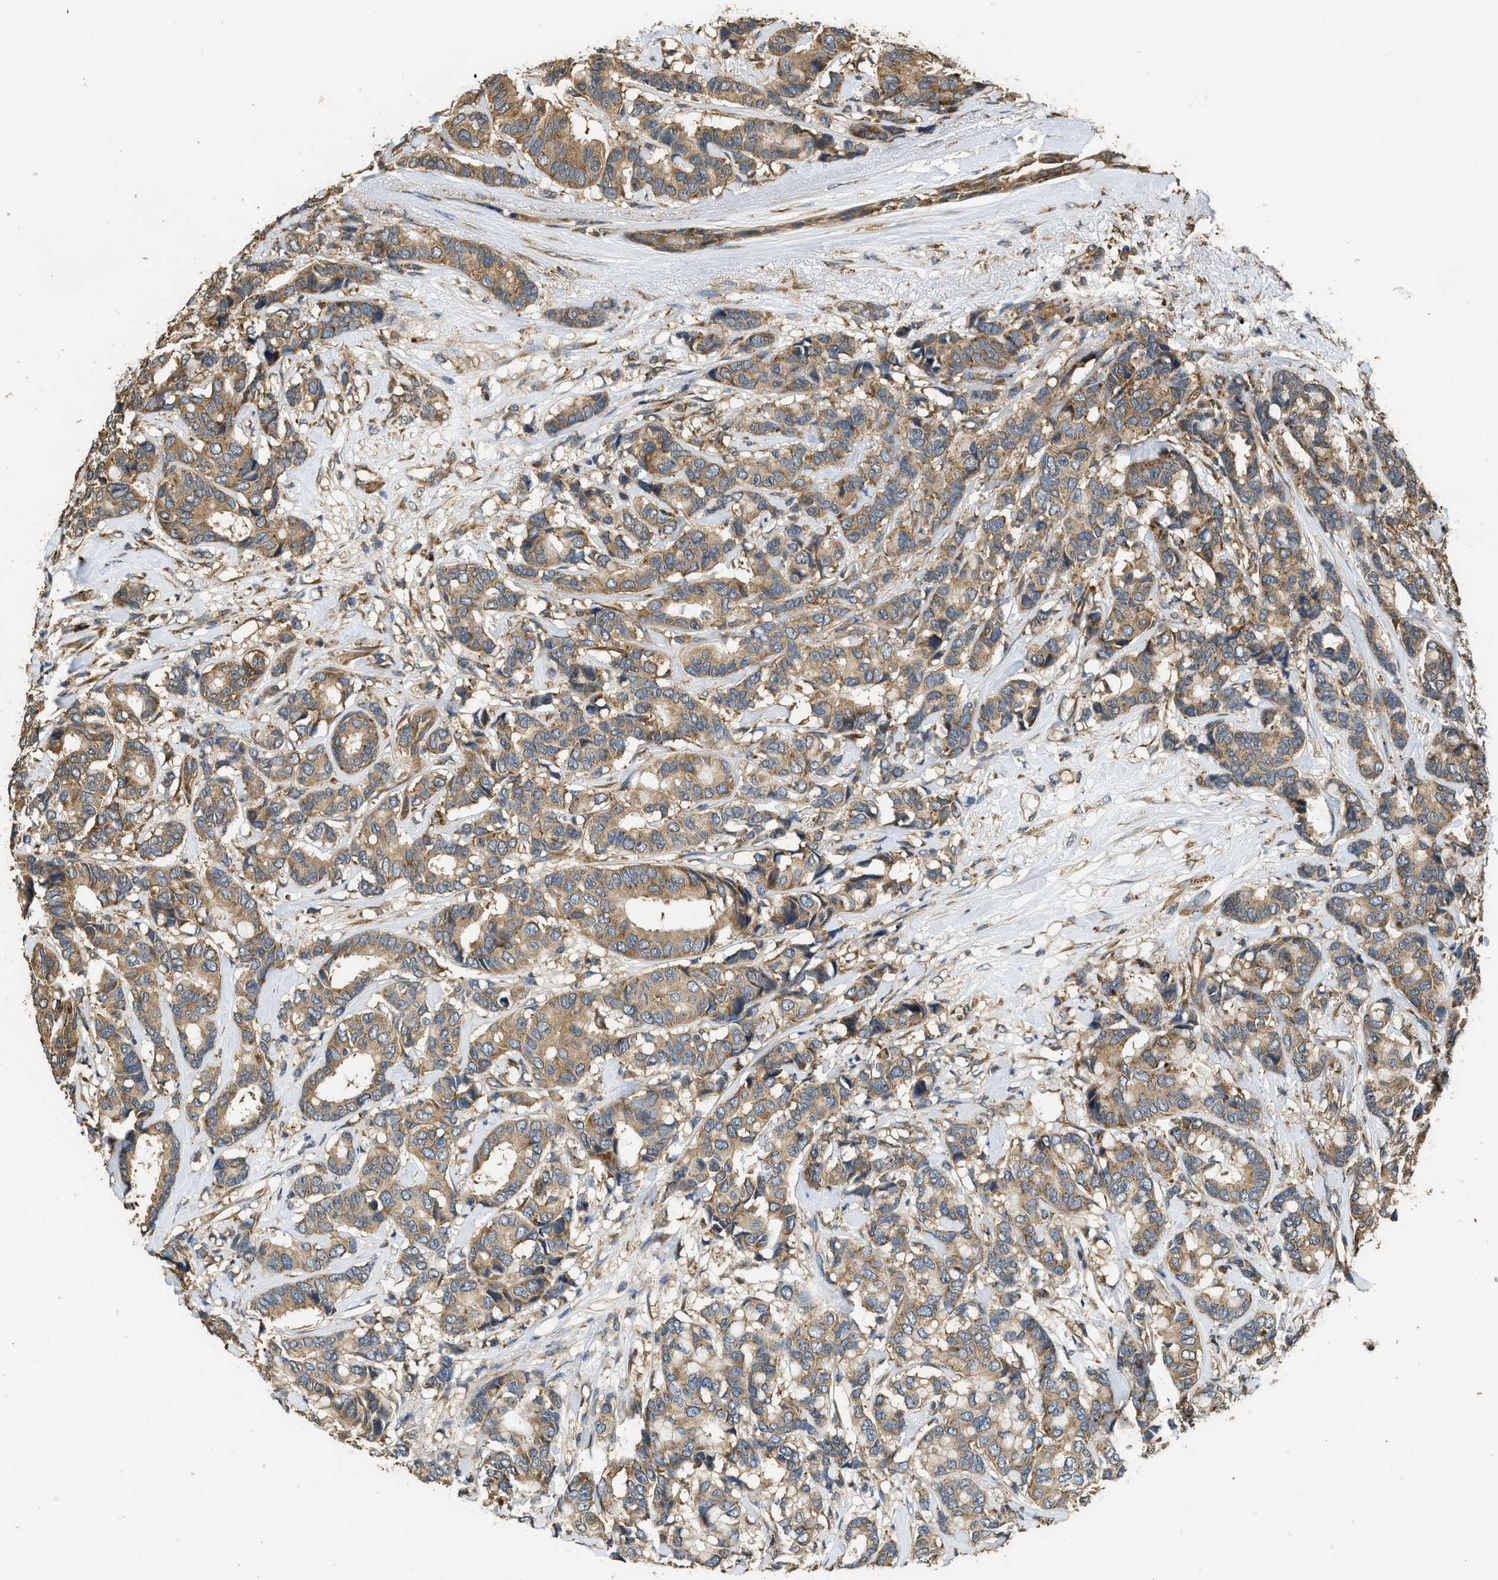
{"staining": {"intensity": "moderate", "quantity": ">75%", "location": "cytoplasmic/membranous"}, "tissue": "breast cancer", "cell_type": "Tumor cells", "image_type": "cancer", "snomed": [{"axis": "morphology", "description": "Duct carcinoma"}, {"axis": "topography", "description": "Breast"}], "caption": "Approximately >75% of tumor cells in human breast cancer (invasive ductal carcinoma) show moderate cytoplasmic/membranous protein positivity as visualized by brown immunohistochemical staining.", "gene": "SLC36A4", "patient": {"sex": "female", "age": 87}}